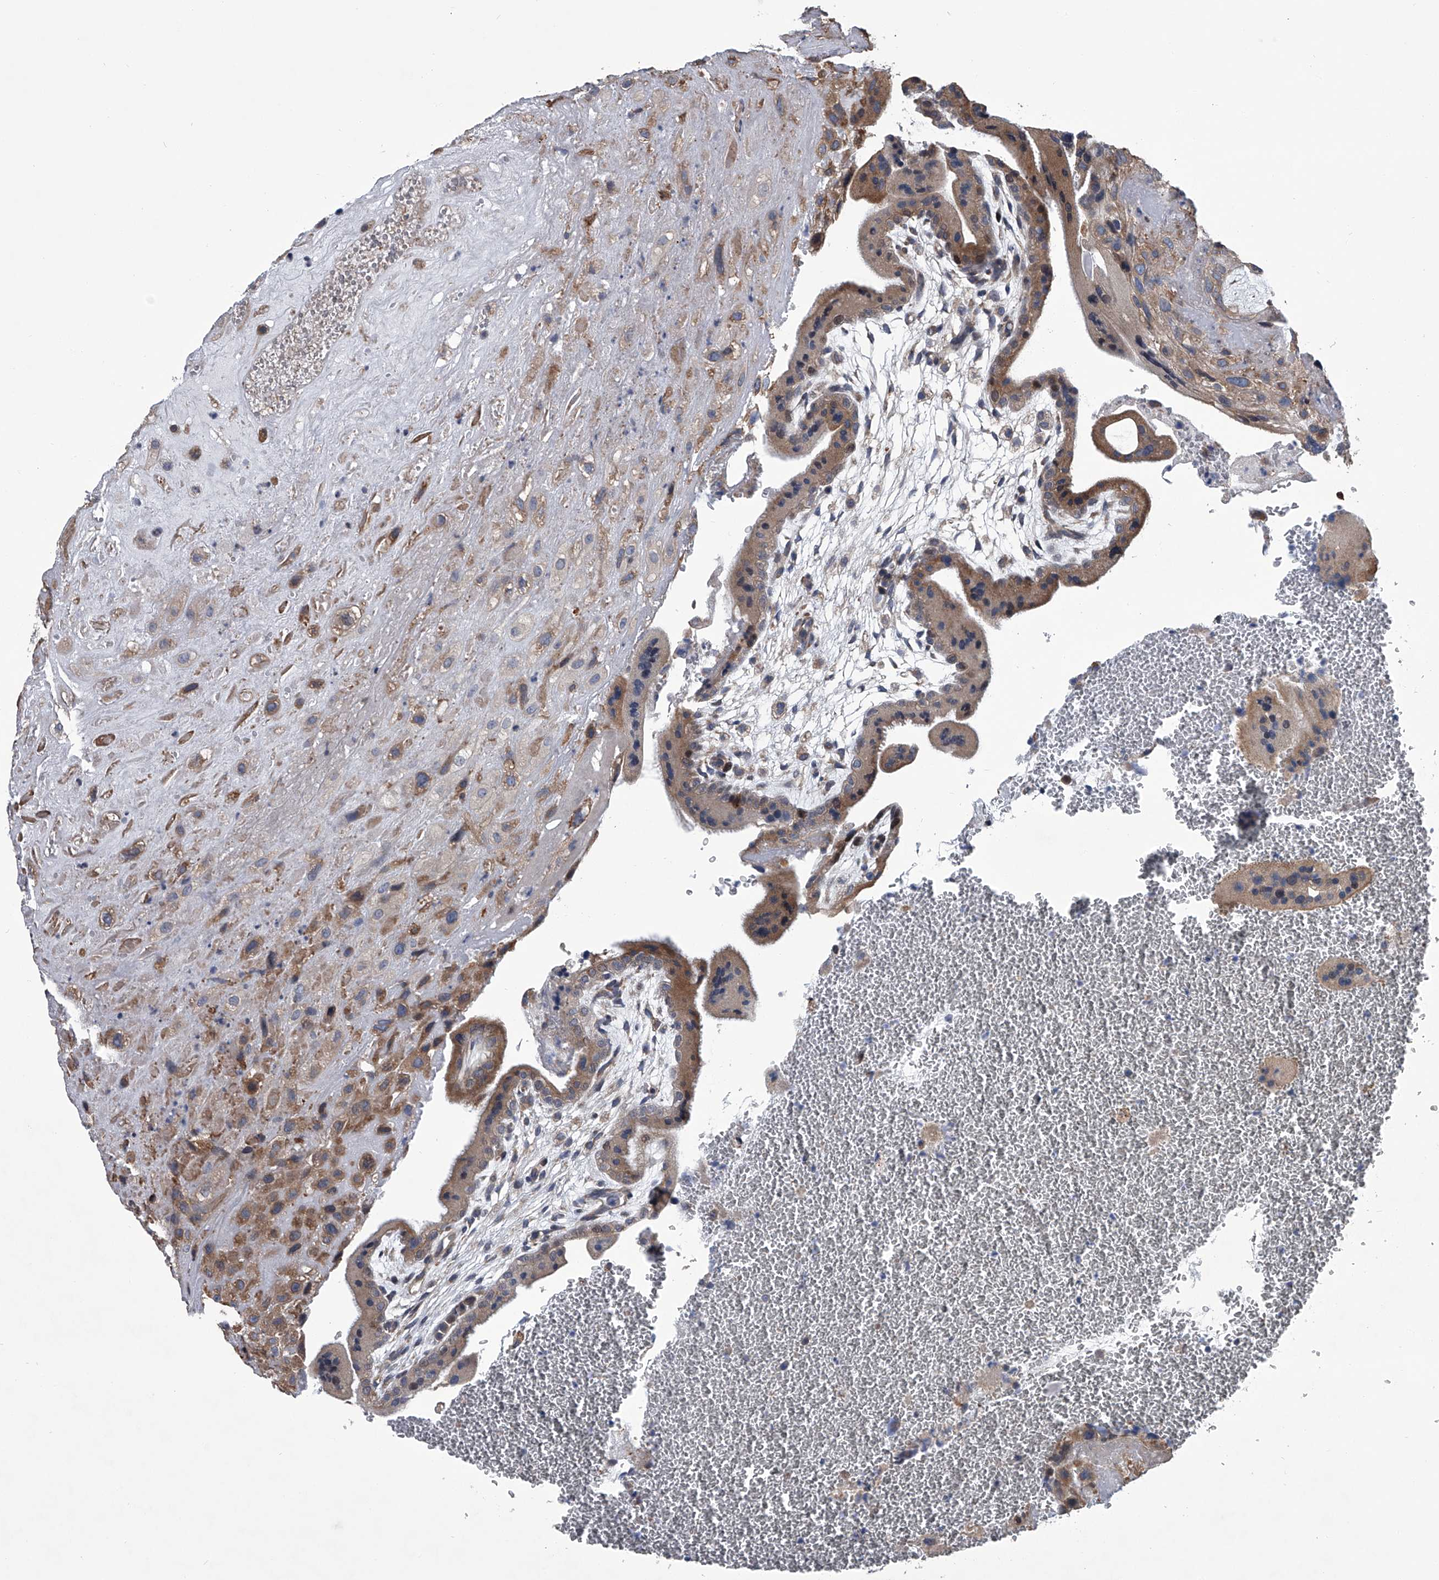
{"staining": {"intensity": "moderate", "quantity": "25%-75%", "location": "cytoplasmic/membranous"}, "tissue": "placenta", "cell_type": "Decidual cells", "image_type": "normal", "snomed": [{"axis": "morphology", "description": "Normal tissue, NOS"}, {"axis": "topography", "description": "Placenta"}], "caption": "Decidual cells display medium levels of moderate cytoplasmic/membranous staining in about 25%-75% of cells in normal human placenta.", "gene": "ABCG1", "patient": {"sex": "female", "age": 35}}